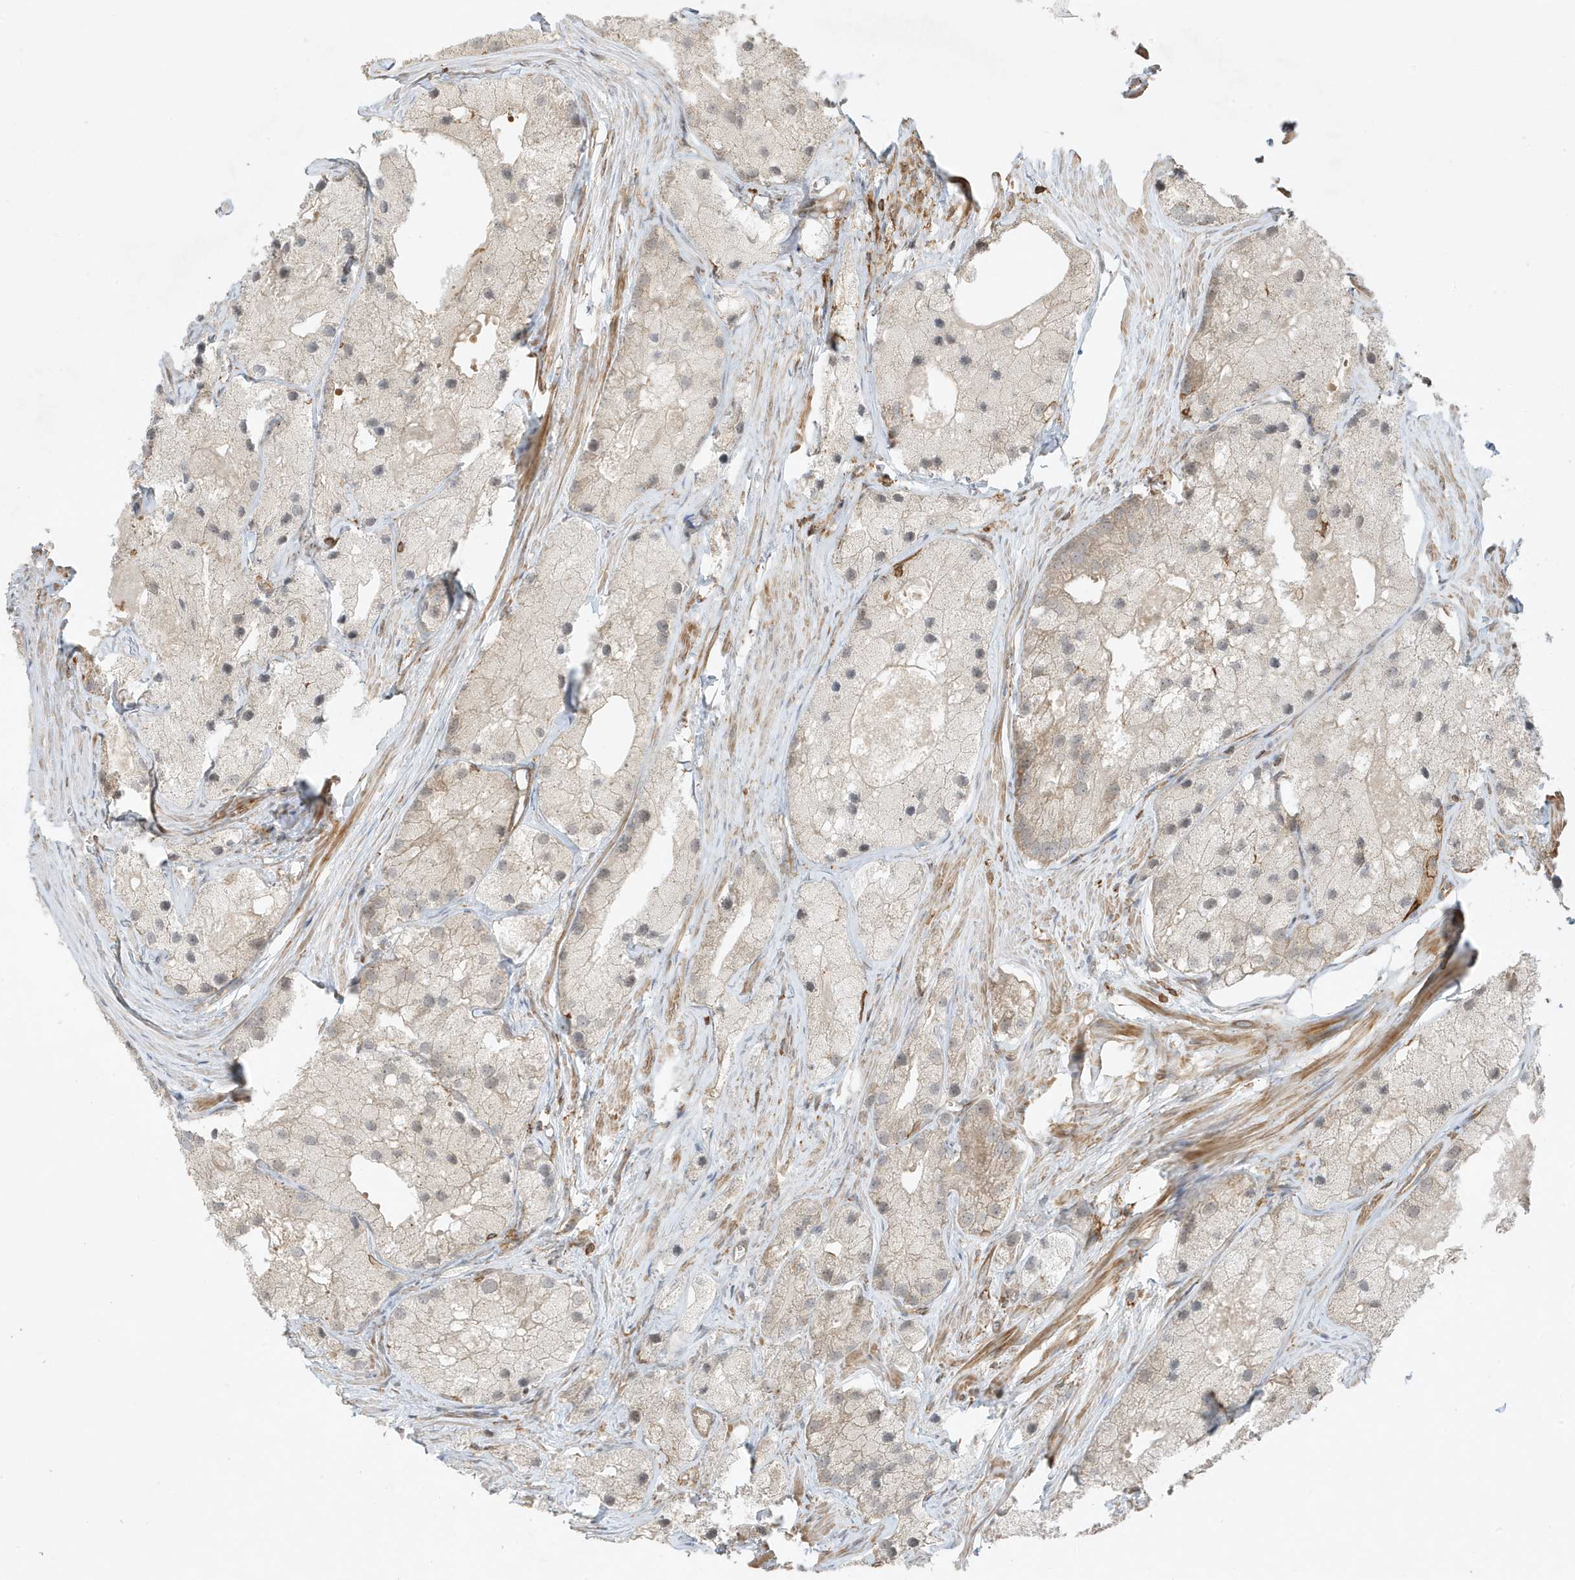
{"staining": {"intensity": "weak", "quantity": "<25%", "location": "cytoplasmic/membranous"}, "tissue": "prostate cancer", "cell_type": "Tumor cells", "image_type": "cancer", "snomed": [{"axis": "morphology", "description": "Adenocarcinoma, Low grade"}, {"axis": "topography", "description": "Prostate"}], "caption": "There is no significant staining in tumor cells of low-grade adenocarcinoma (prostate). (DAB (3,3'-diaminobenzidine) immunohistochemistry visualized using brightfield microscopy, high magnification).", "gene": "TATDN3", "patient": {"sex": "male", "age": 69}}